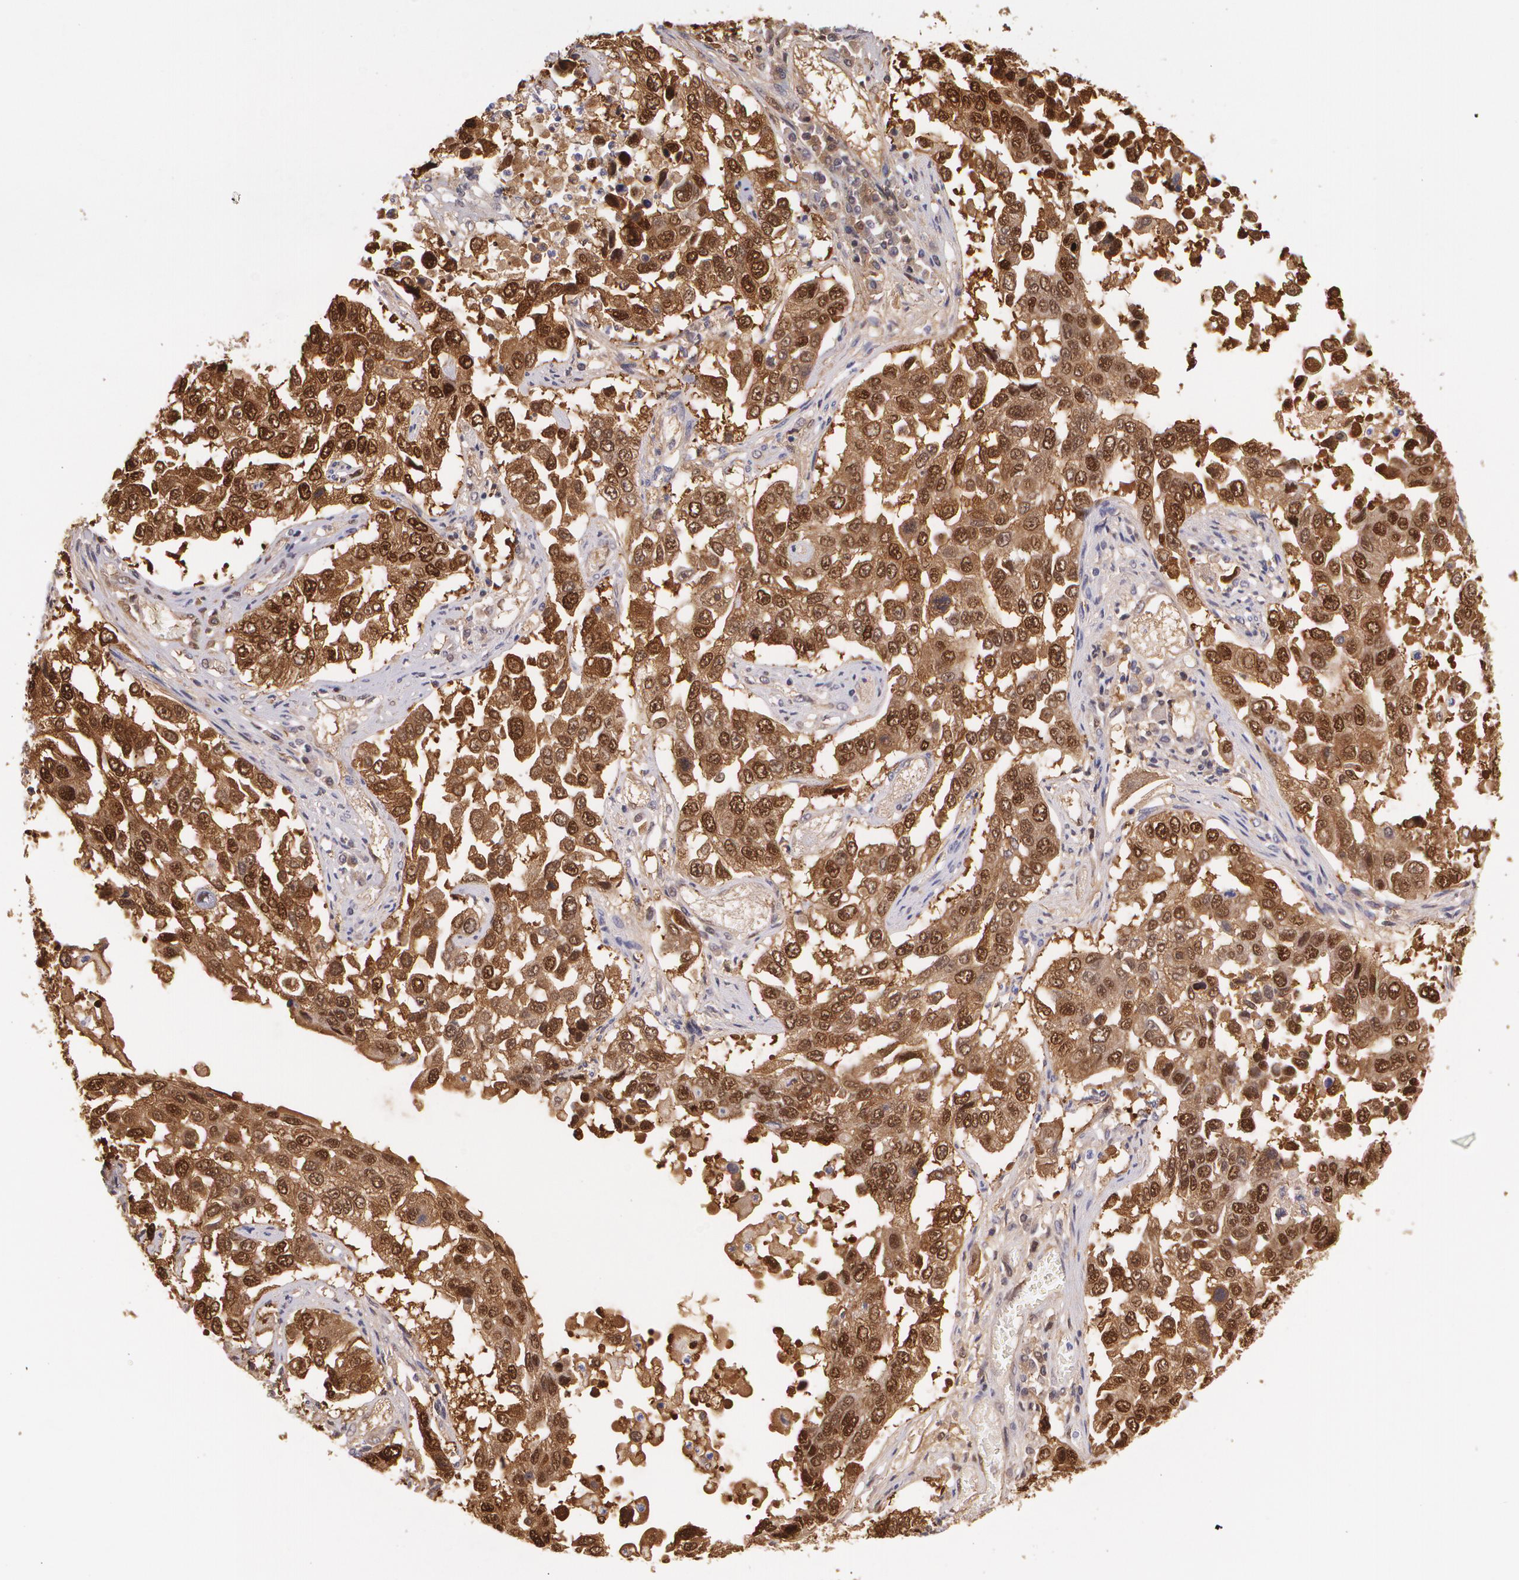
{"staining": {"intensity": "strong", "quantity": ">75%", "location": "cytoplasmic/membranous,nuclear"}, "tissue": "lung cancer", "cell_type": "Tumor cells", "image_type": "cancer", "snomed": [{"axis": "morphology", "description": "Squamous cell carcinoma, NOS"}, {"axis": "topography", "description": "Lung"}], "caption": "This micrograph reveals immunohistochemistry (IHC) staining of human squamous cell carcinoma (lung), with high strong cytoplasmic/membranous and nuclear expression in approximately >75% of tumor cells.", "gene": "HSPH1", "patient": {"sex": "male", "age": 71}}